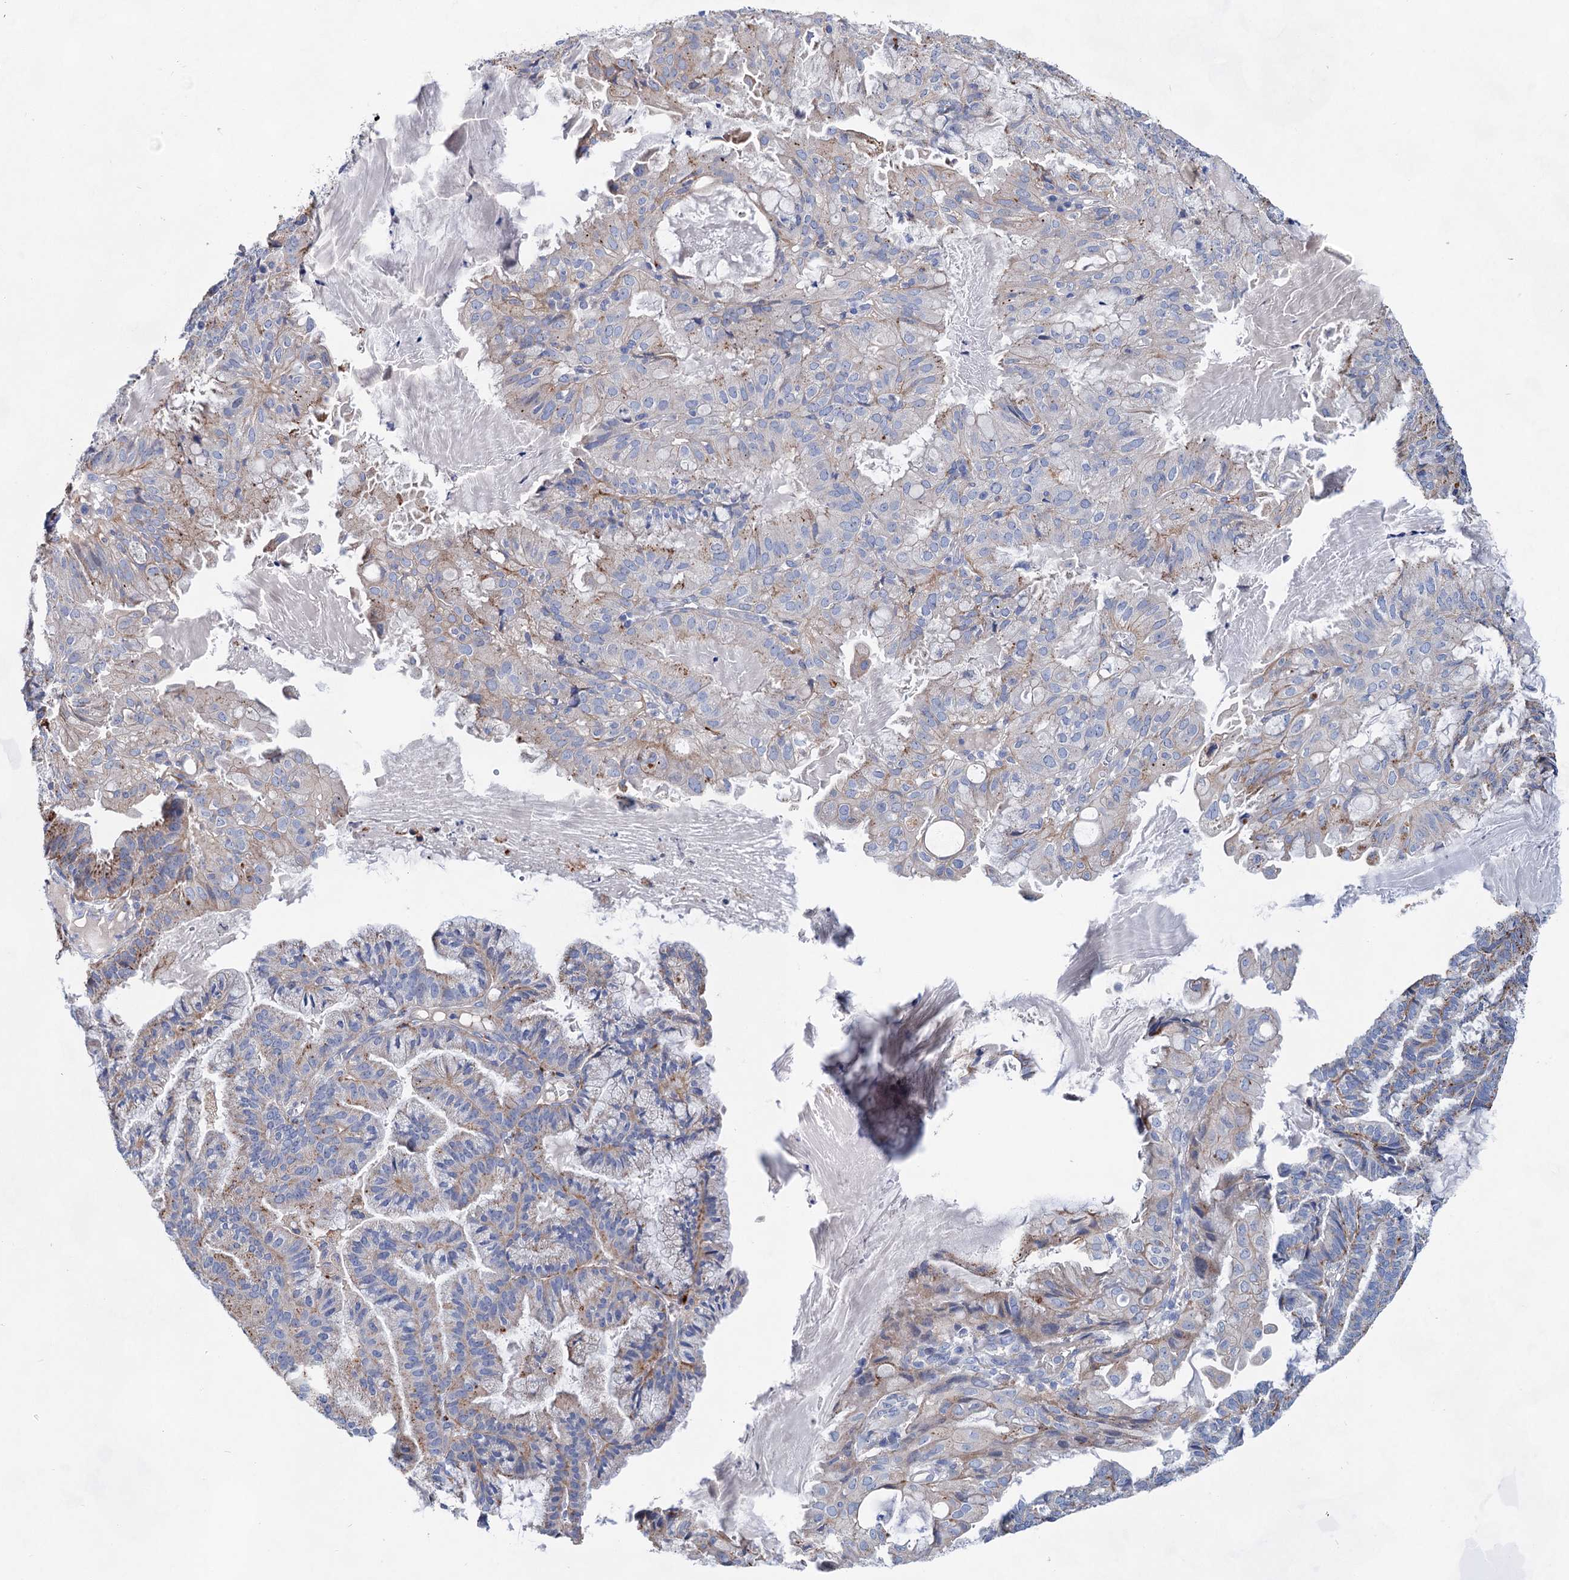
{"staining": {"intensity": "moderate", "quantity": "<25%", "location": "cytoplasmic/membranous"}, "tissue": "endometrial cancer", "cell_type": "Tumor cells", "image_type": "cancer", "snomed": [{"axis": "morphology", "description": "Adenocarcinoma, NOS"}, {"axis": "topography", "description": "Endometrium"}], "caption": "This is a histology image of IHC staining of adenocarcinoma (endometrial), which shows moderate expression in the cytoplasmic/membranous of tumor cells.", "gene": "GPR155", "patient": {"sex": "female", "age": 86}}